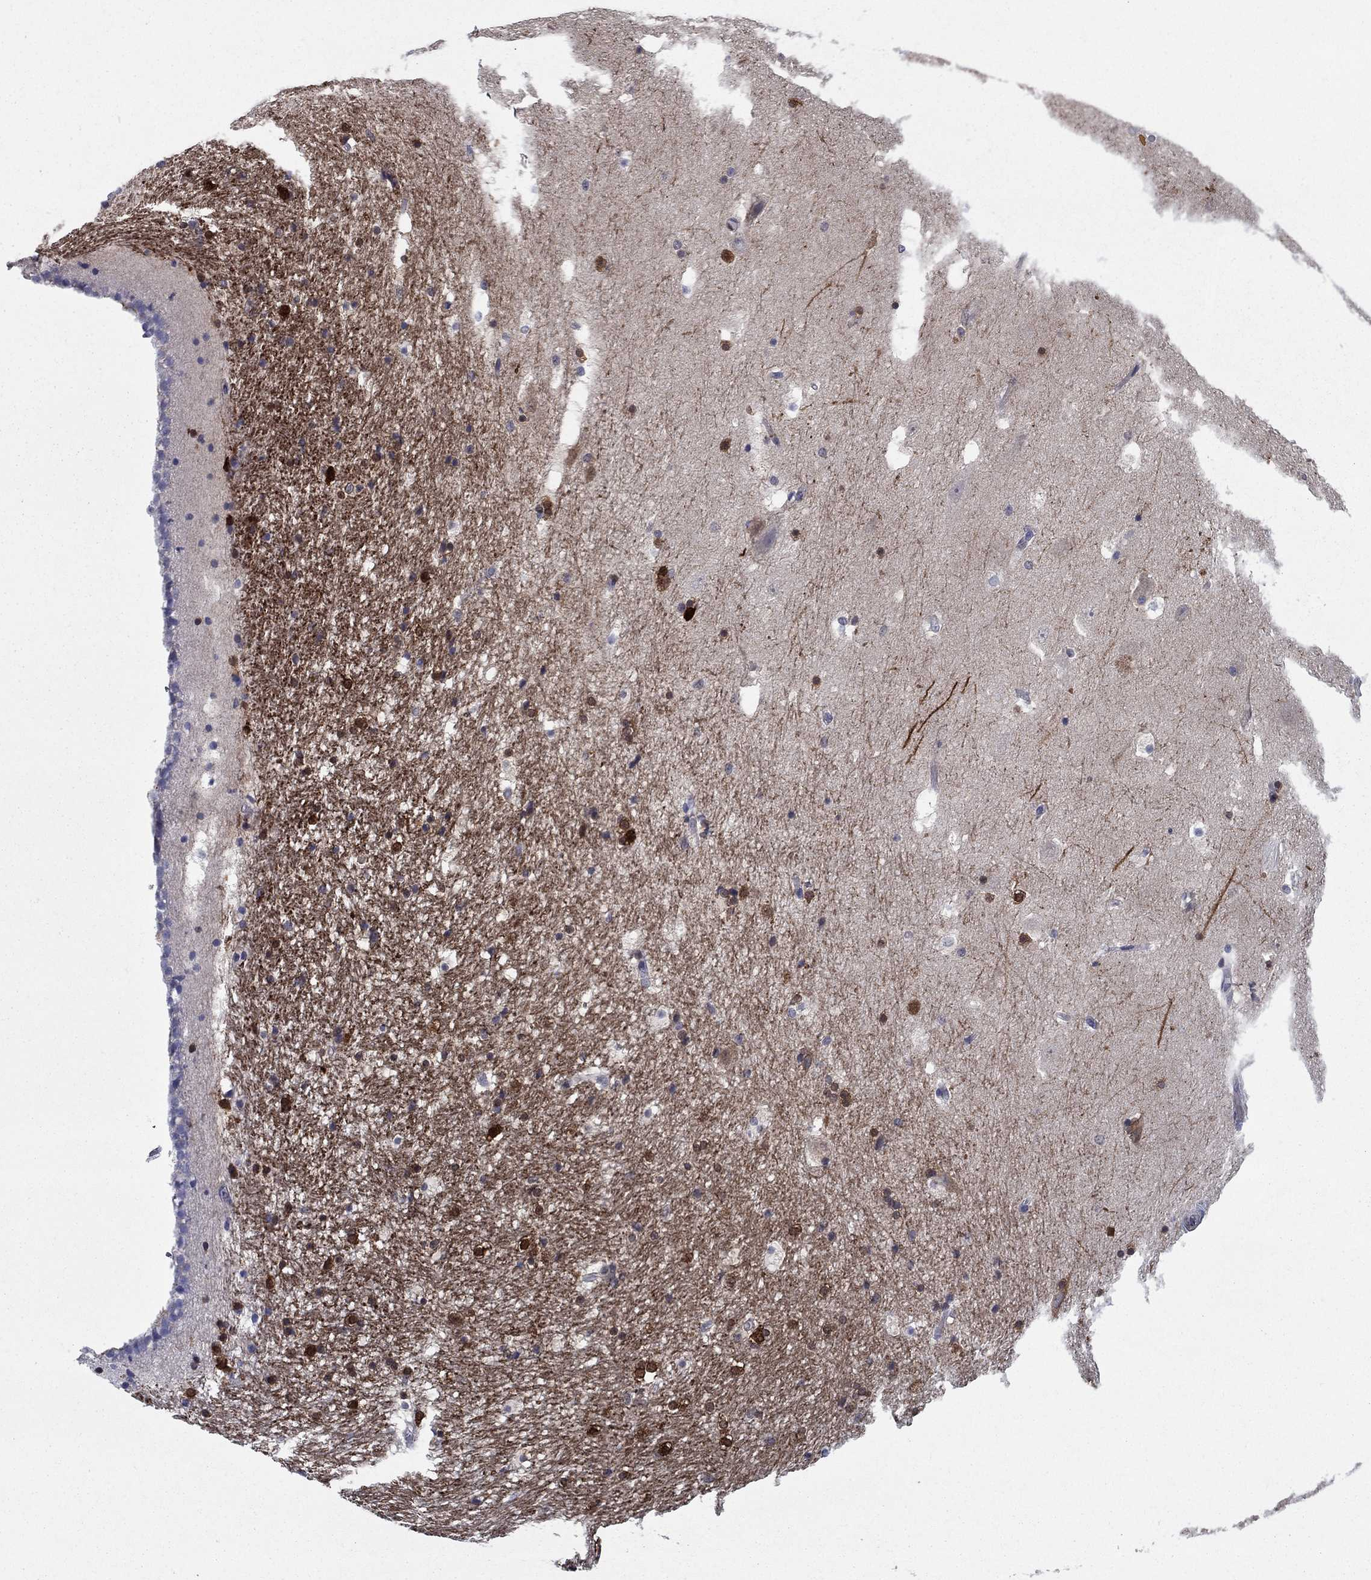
{"staining": {"intensity": "strong", "quantity": "<25%", "location": "cytoplasmic/membranous"}, "tissue": "hippocampus", "cell_type": "Glial cells", "image_type": "normal", "snomed": [{"axis": "morphology", "description": "Normal tissue, NOS"}, {"axis": "topography", "description": "Hippocampus"}], "caption": "Hippocampus was stained to show a protein in brown. There is medium levels of strong cytoplasmic/membranous positivity in approximately <25% of glial cells.", "gene": "STMN1", "patient": {"sex": "male", "age": 51}}